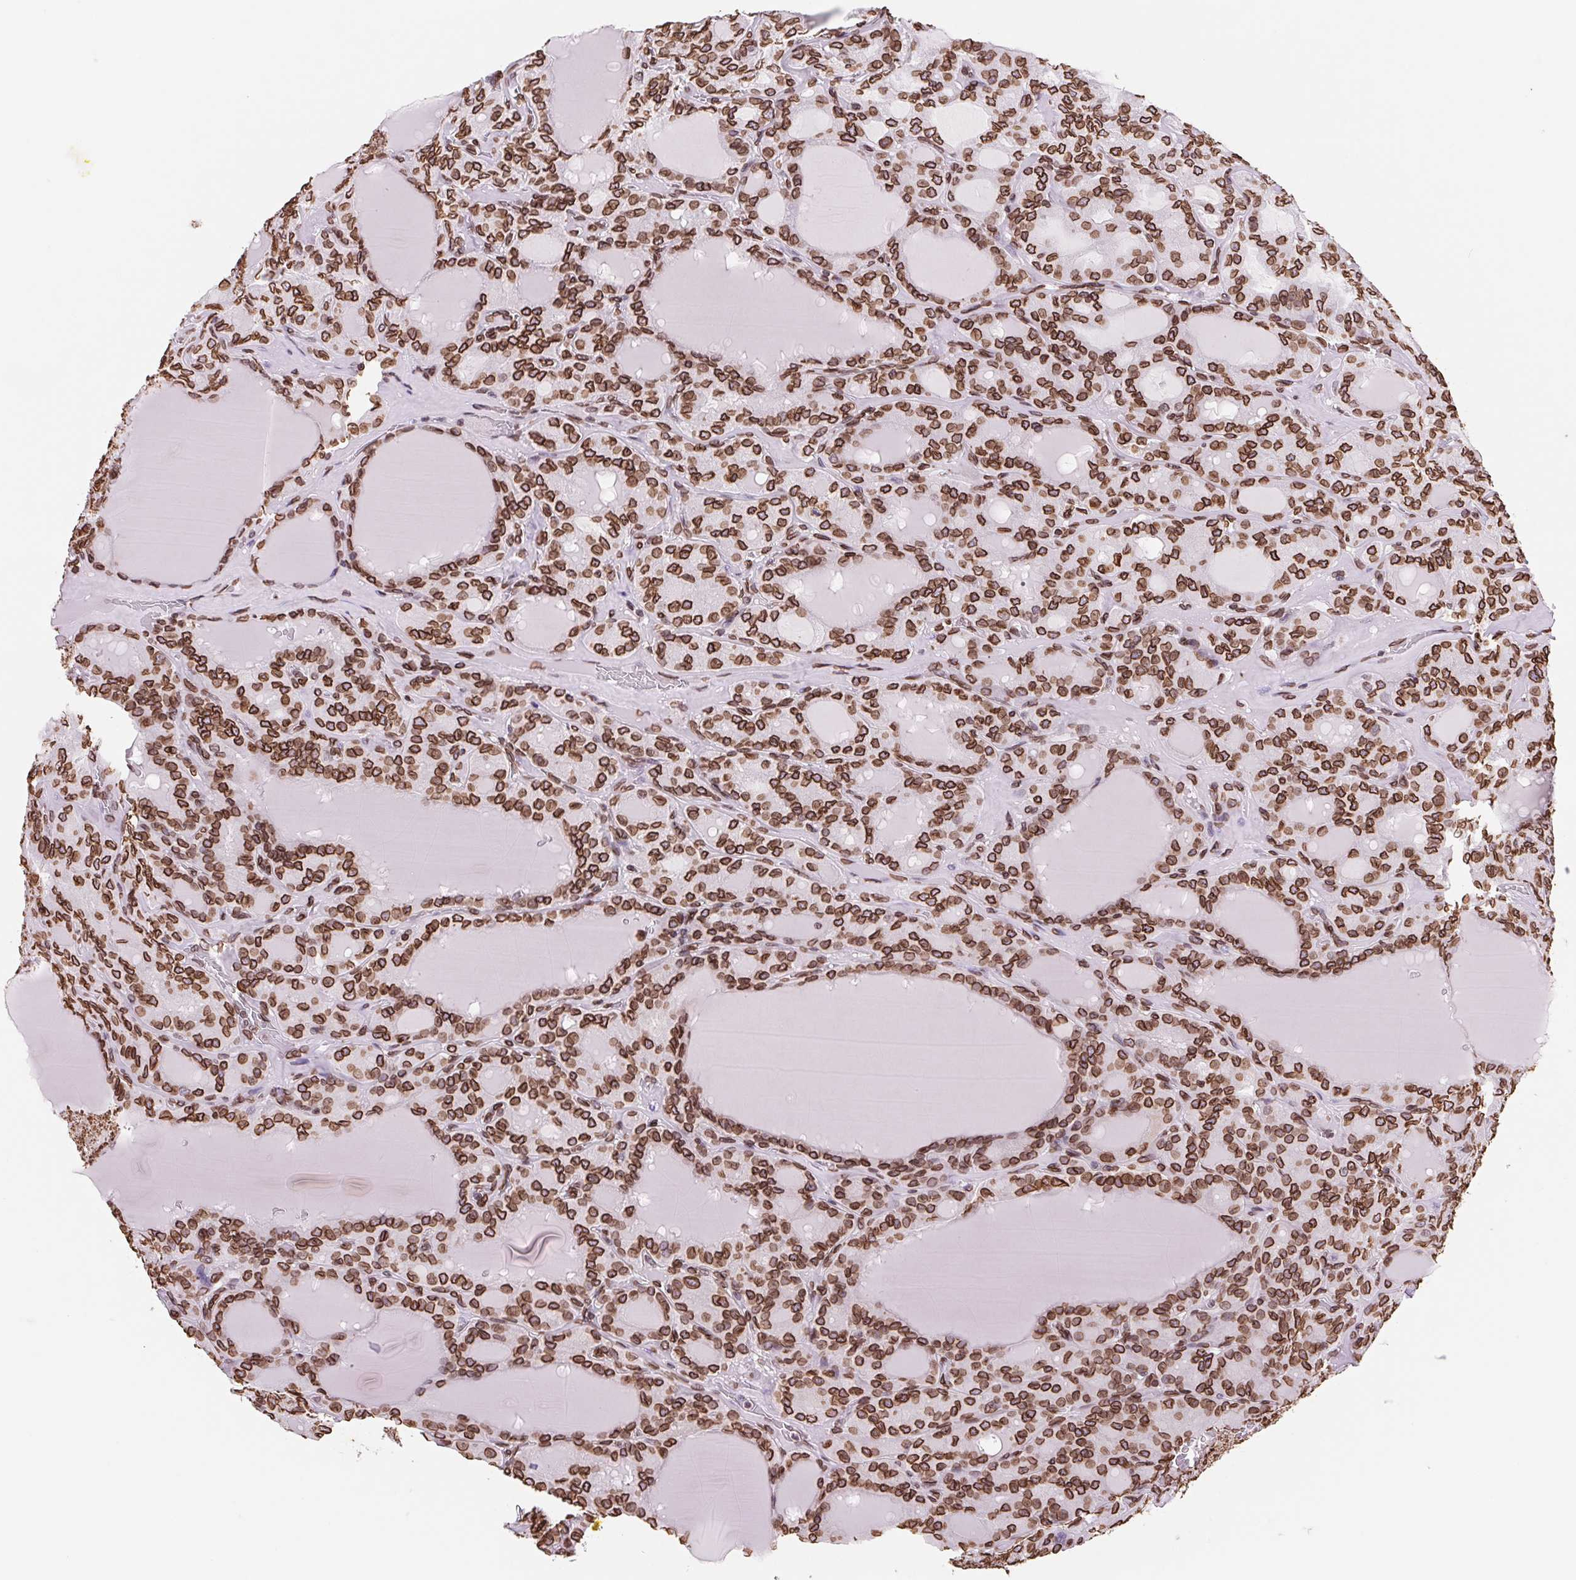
{"staining": {"intensity": "strong", "quantity": ">75%", "location": "cytoplasmic/membranous,nuclear"}, "tissue": "thyroid cancer", "cell_type": "Tumor cells", "image_type": "cancer", "snomed": [{"axis": "morphology", "description": "Papillary adenocarcinoma, NOS"}, {"axis": "topography", "description": "Thyroid gland"}], "caption": "An immunohistochemistry (IHC) image of neoplastic tissue is shown. Protein staining in brown labels strong cytoplasmic/membranous and nuclear positivity in thyroid cancer (papillary adenocarcinoma) within tumor cells. The protein is stained brown, and the nuclei are stained in blue (DAB IHC with brightfield microscopy, high magnification).", "gene": "LMNB2", "patient": {"sex": "male", "age": 87}}